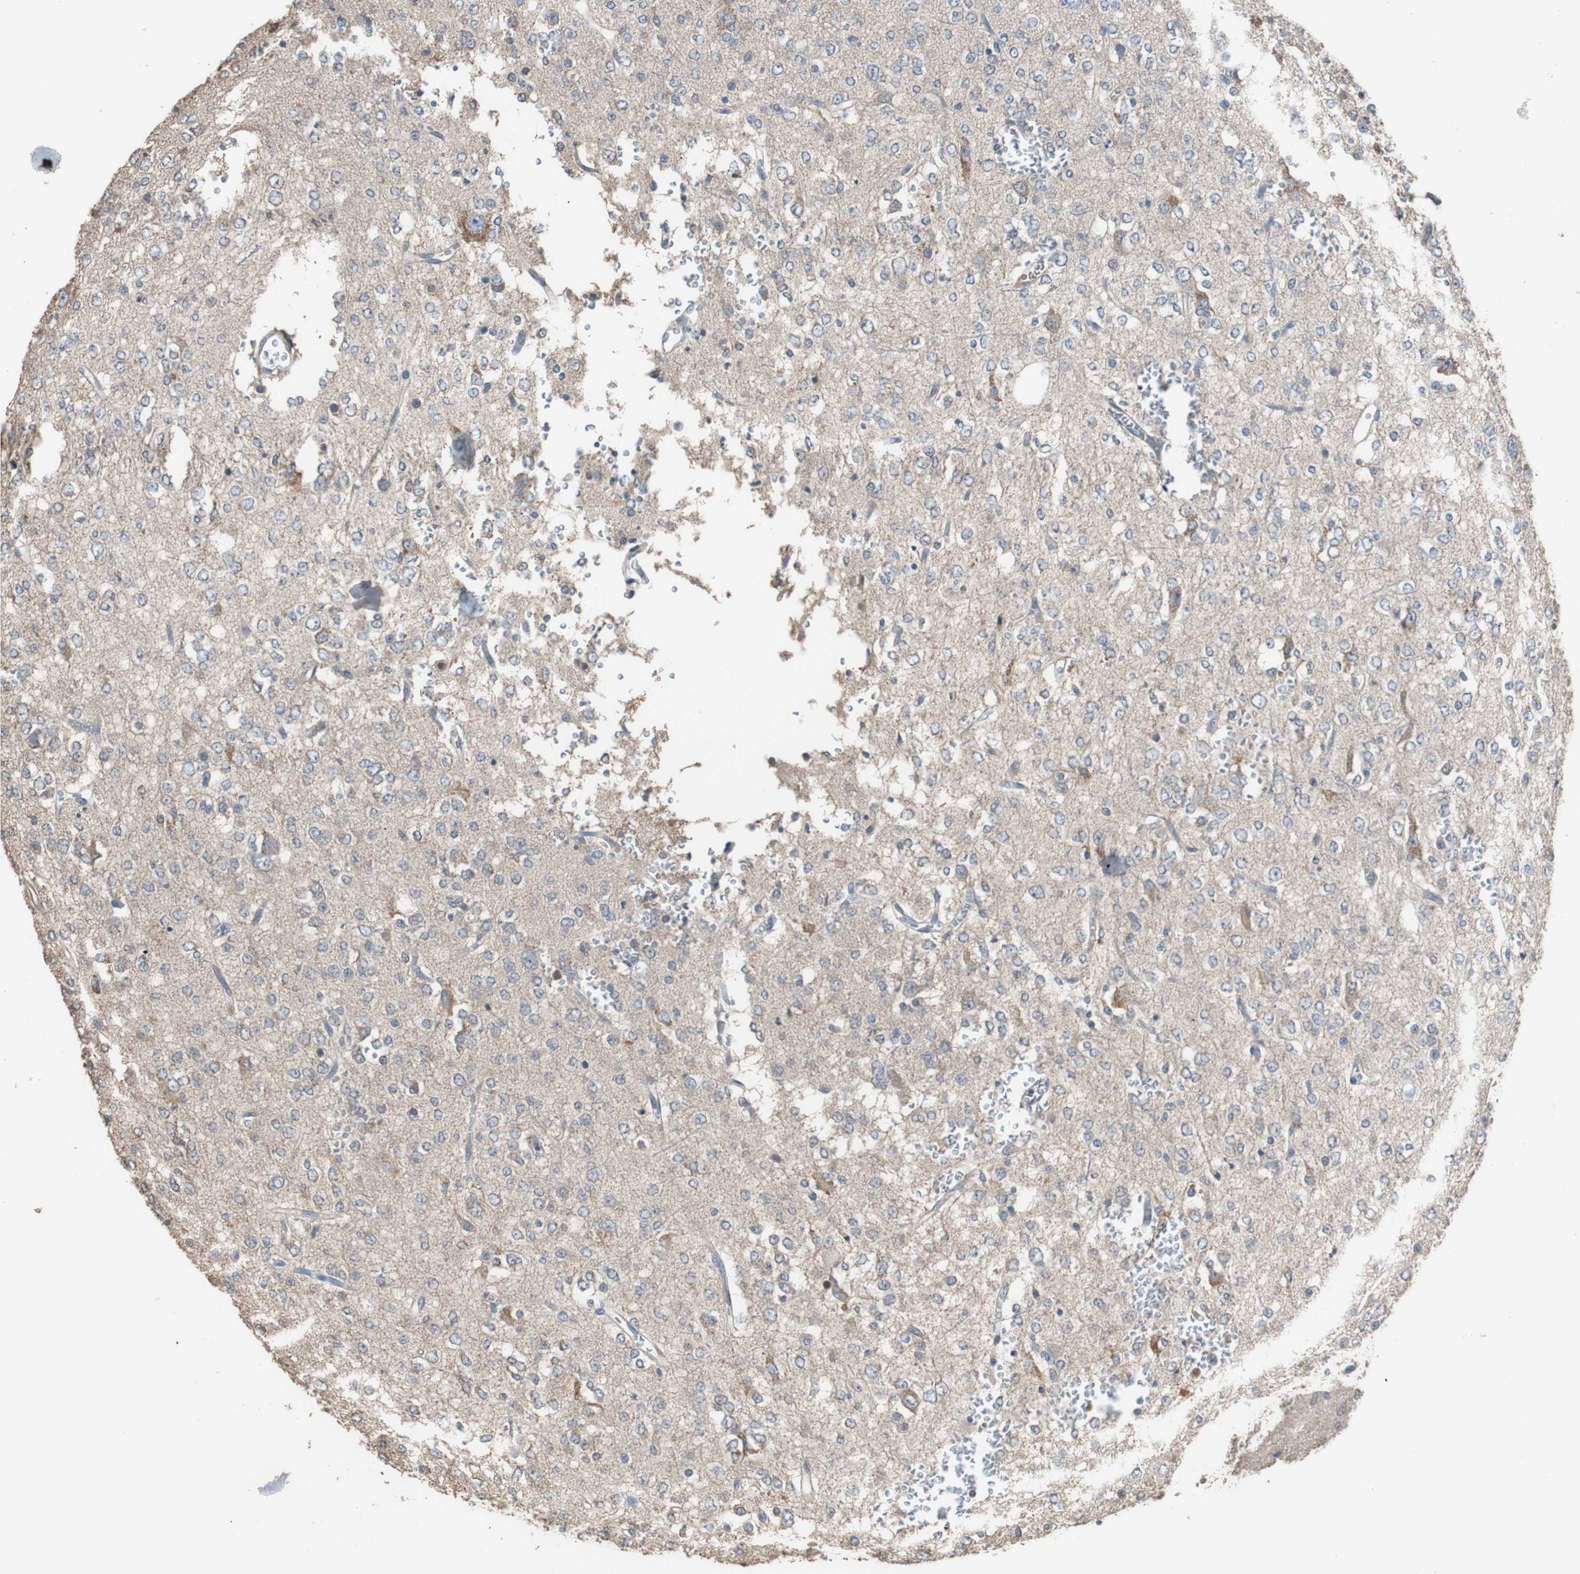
{"staining": {"intensity": "weak", "quantity": "<25%", "location": "cytoplasmic/membranous"}, "tissue": "glioma", "cell_type": "Tumor cells", "image_type": "cancer", "snomed": [{"axis": "morphology", "description": "Glioma, malignant, Low grade"}, {"axis": "topography", "description": "Brain"}], "caption": "DAB (3,3'-diaminobenzidine) immunohistochemical staining of glioma demonstrates no significant expression in tumor cells.", "gene": "SCIMP", "patient": {"sex": "male", "age": 38}}